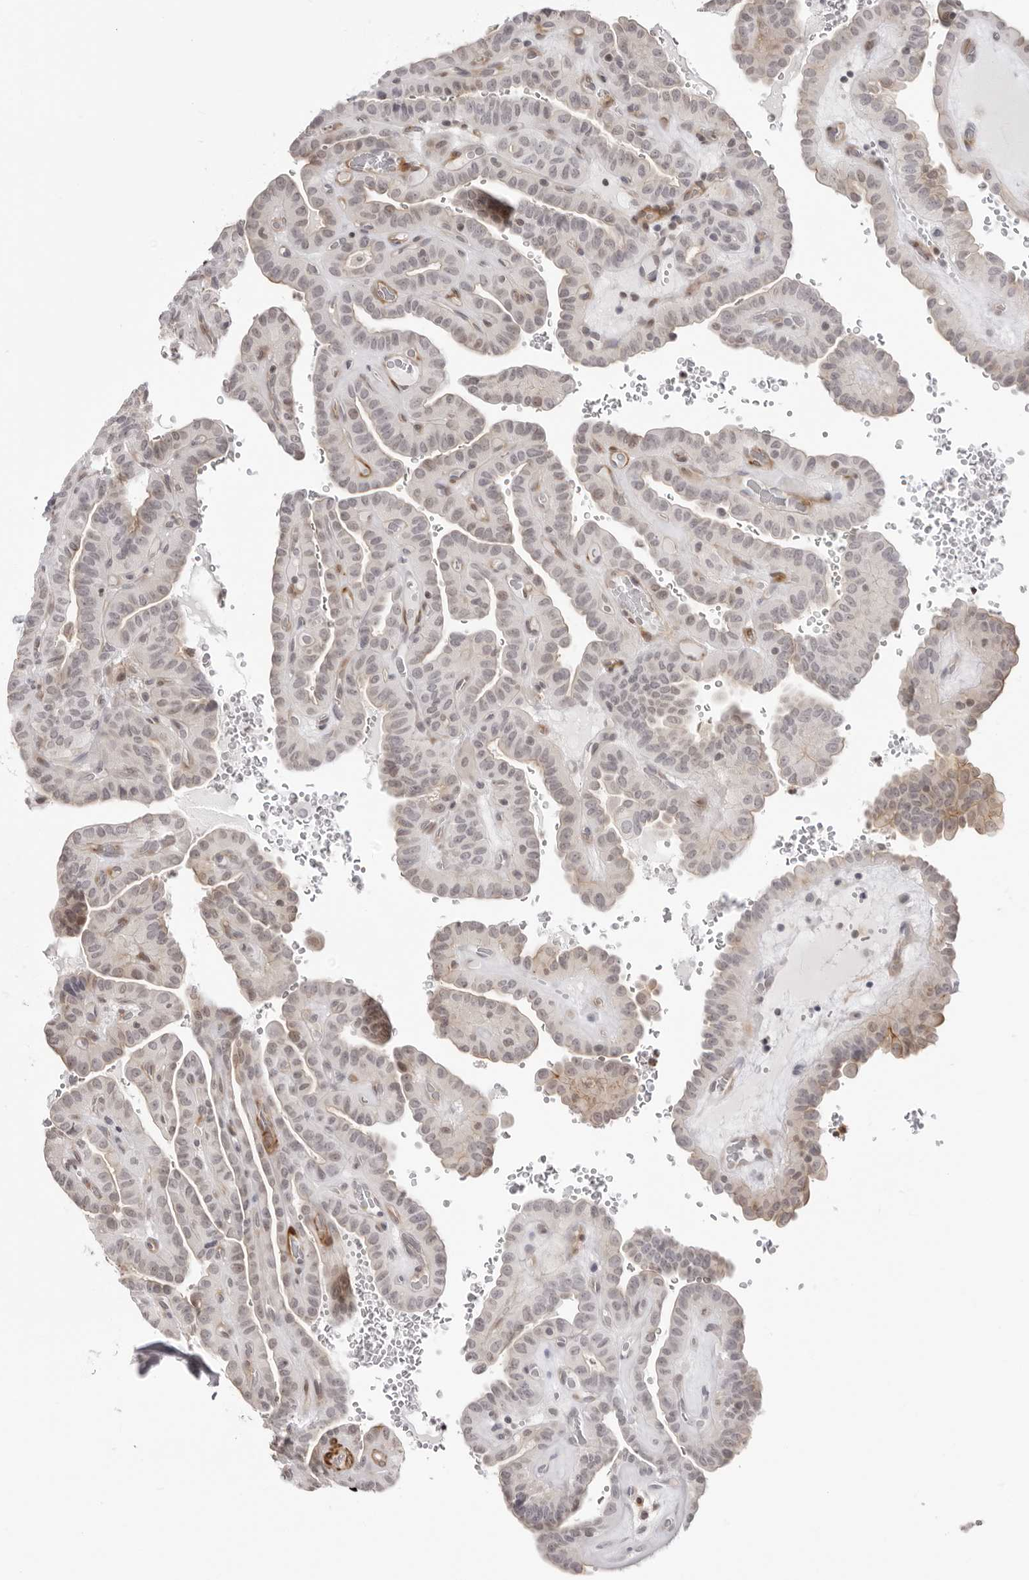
{"staining": {"intensity": "weak", "quantity": "<25%", "location": "cytoplasmic/membranous"}, "tissue": "thyroid cancer", "cell_type": "Tumor cells", "image_type": "cancer", "snomed": [{"axis": "morphology", "description": "Papillary adenocarcinoma, NOS"}, {"axis": "topography", "description": "Thyroid gland"}], "caption": "Histopathology image shows no significant protein expression in tumor cells of thyroid cancer. (Immunohistochemistry, brightfield microscopy, high magnification).", "gene": "UNK", "patient": {"sex": "male", "age": 77}}